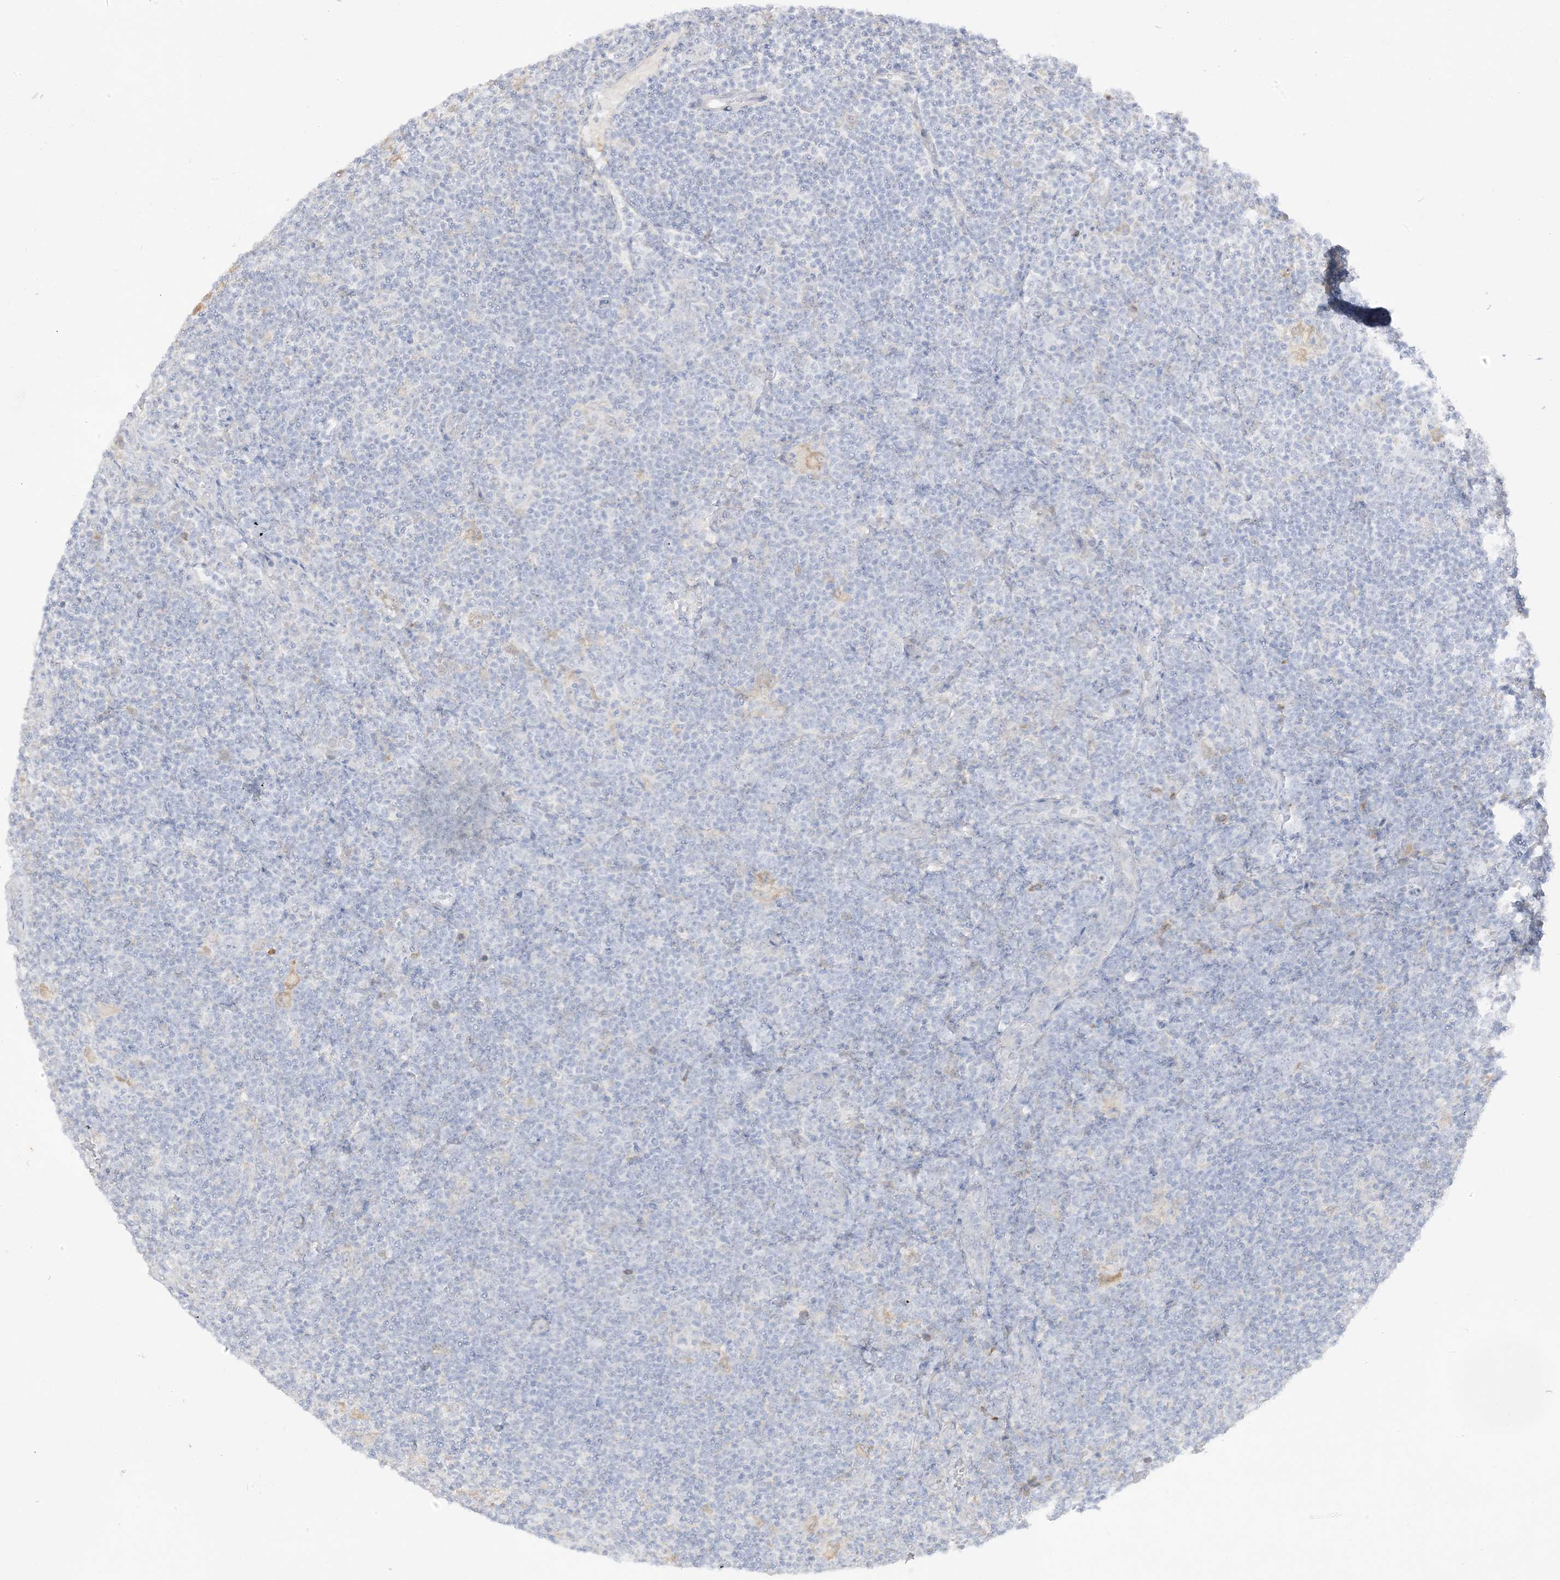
{"staining": {"intensity": "negative", "quantity": "none", "location": "none"}, "tissue": "lymphoma", "cell_type": "Tumor cells", "image_type": "cancer", "snomed": [{"axis": "morphology", "description": "Hodgkin's disease, NOS"}, {"axis": "topography", "description": "Lymph node"}], "caption": "Tumor cells show no significant protein staining in Hodgkin's disease. (Brightfield microscopy of DAB (3,3'-diaminobenzidine) immunohistochemistry (IHC) at high magnification).", "gene": "LOXL3", "patient": {"sex": "female", "age": 57}}